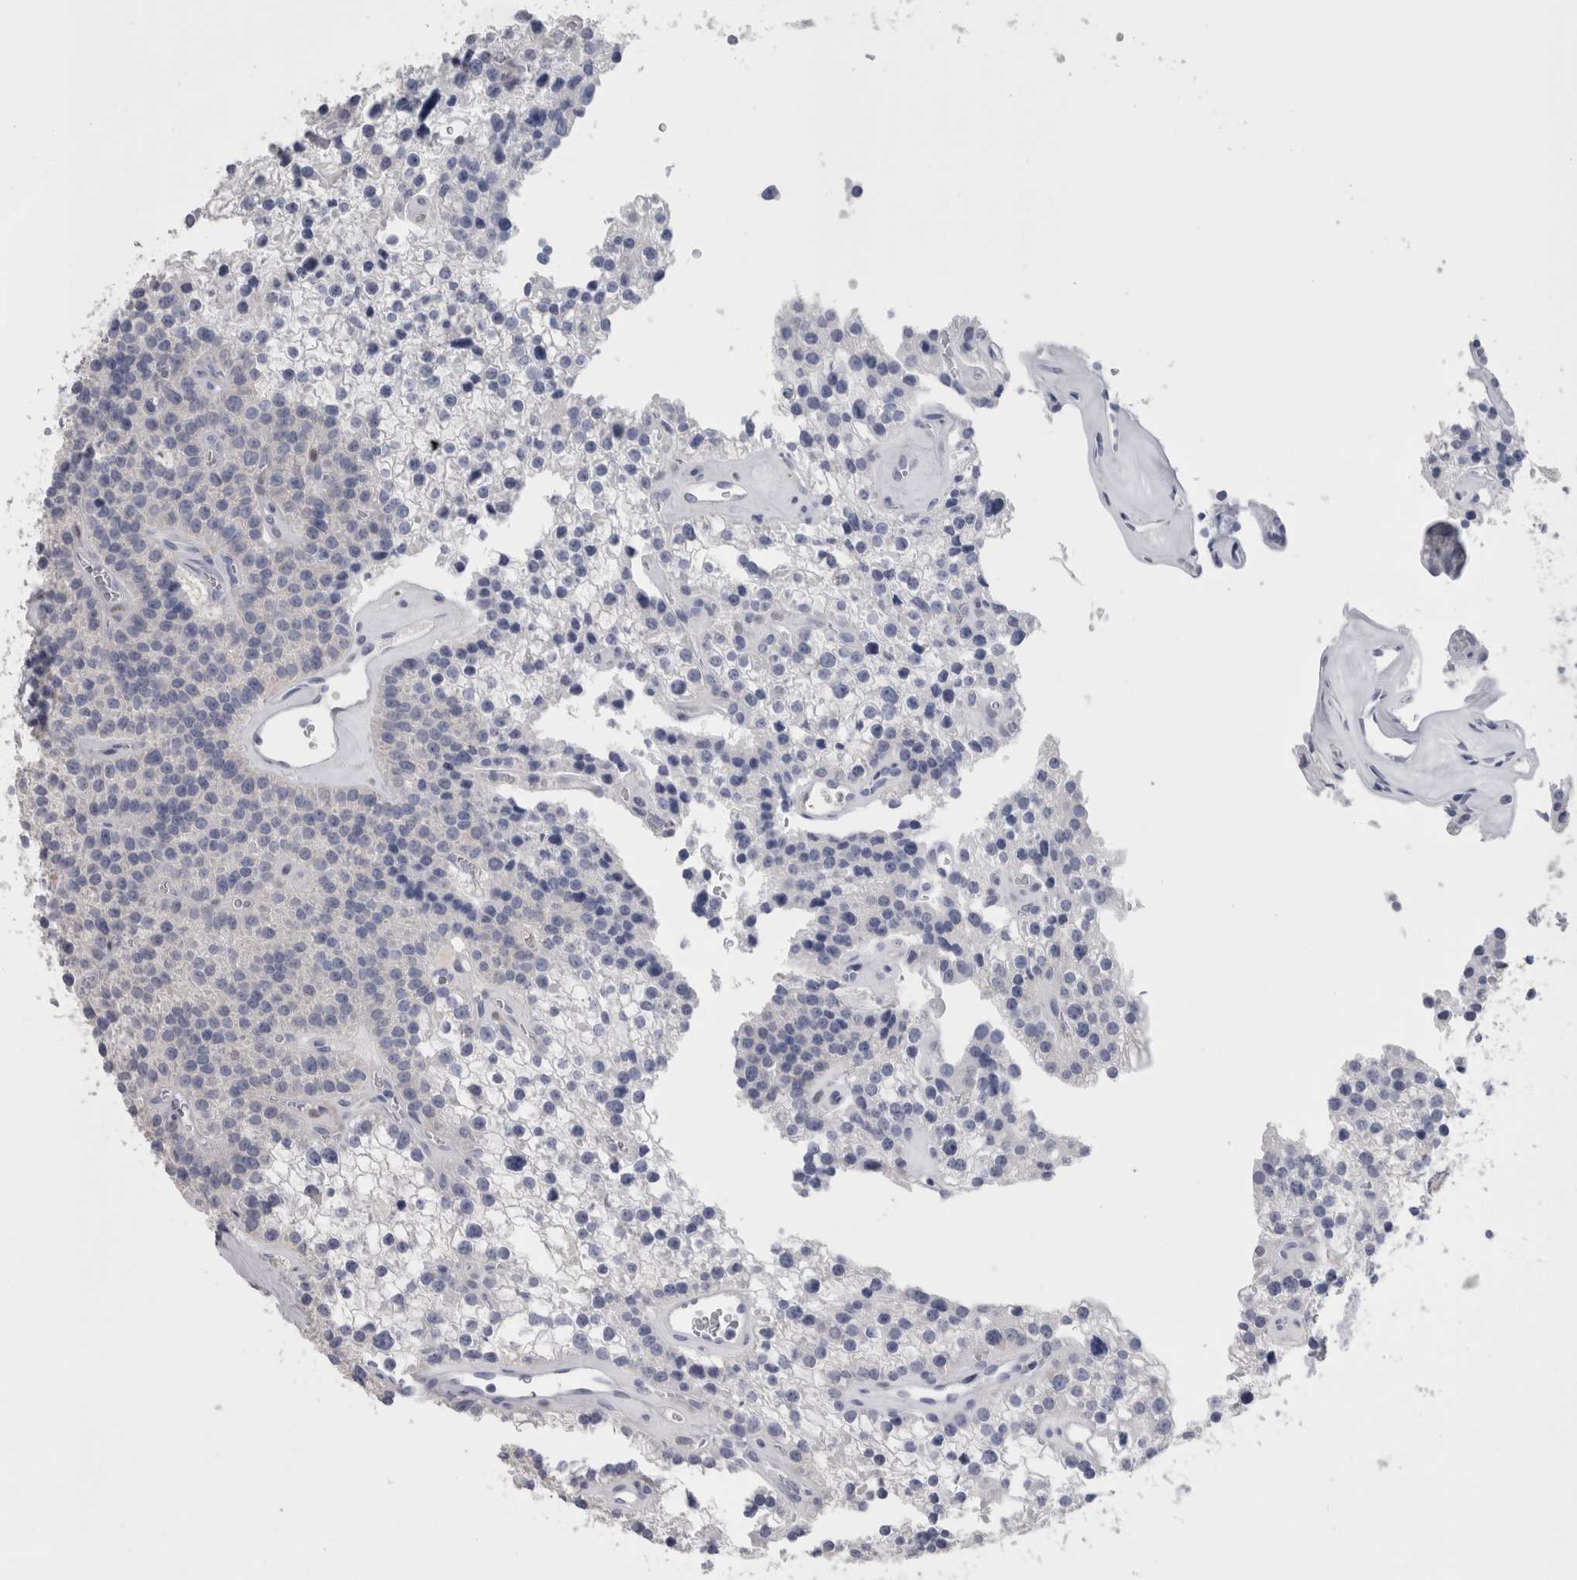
{"staining": {"intensity": "negative", "quantity": "none", "location": "none"}, "tissue": "parathyroid gland", "cell_type": "Glandular cells", "image_type": "normal", "snomed": [{"axis": "morphology", "description": "Normal tissue, NOS"}, {"axis": "topography", "description": "Parathyroid gland"}], "caption": "IHC of benign human parathyroid gland shows no positivity in glandular cells.", "gene": "CA8", "patient": {"sex": "female", "age": 64}}